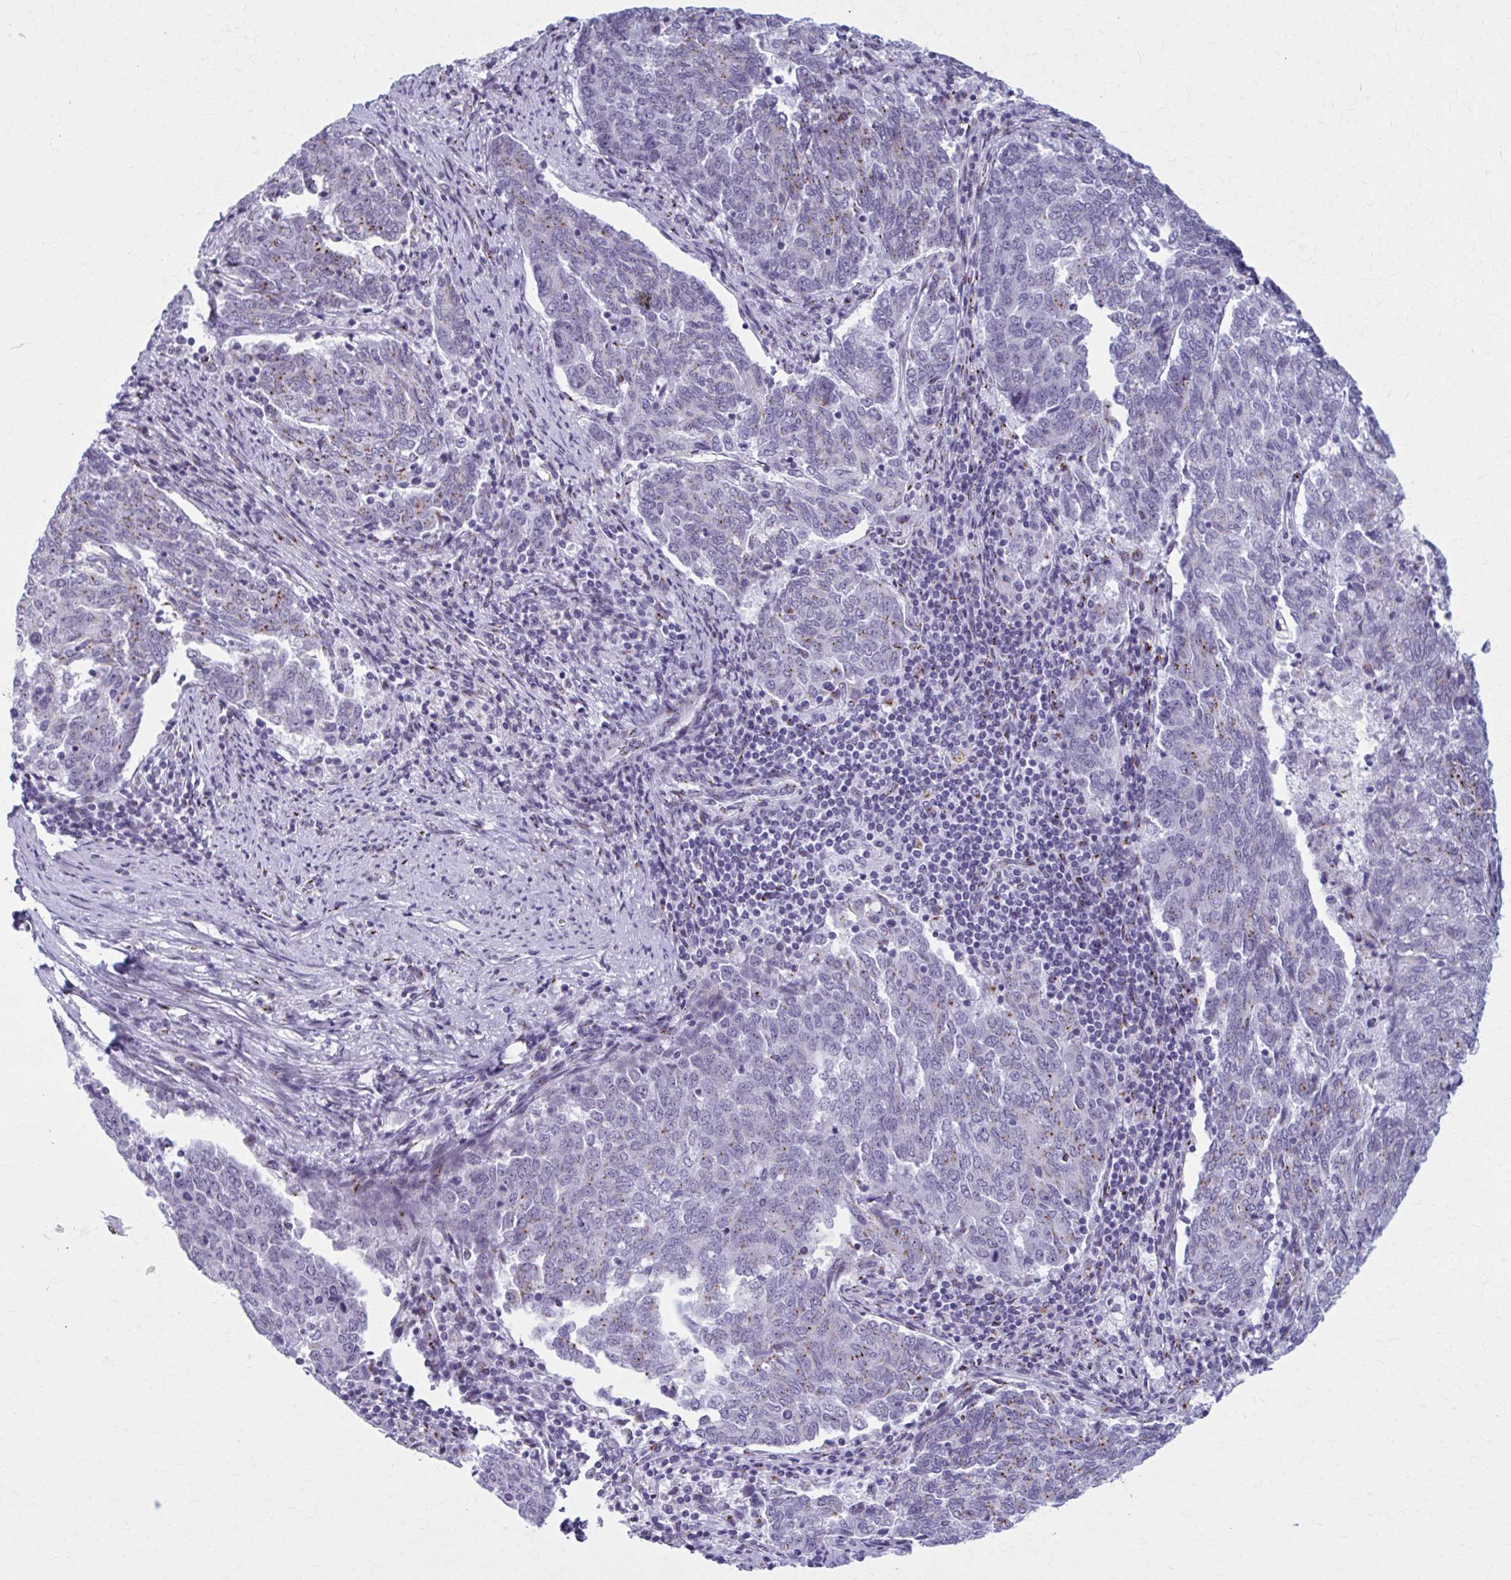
{"staining": {"intensity": "moderate", "quantity": "<25%", "location": "cytoplasmic/membranous"}, "tissue": "endometrial cancer", "cell_type": "Tumor cells", "image_type": "cancer", "snomed": [{"axis": "morphology", "description": "Adenocarcinoma, NOS"}, {"axis": "topography", "description": "Endometrium"}], "caption": "Immunohistochemical staining of endometrial cancer demonstrates low levels of moderate cytoplasmic/membranous staining in approximately <25% of tumor cells.", "gene": "ZNF682", "patient": {"sex": "female", "age": 80}}